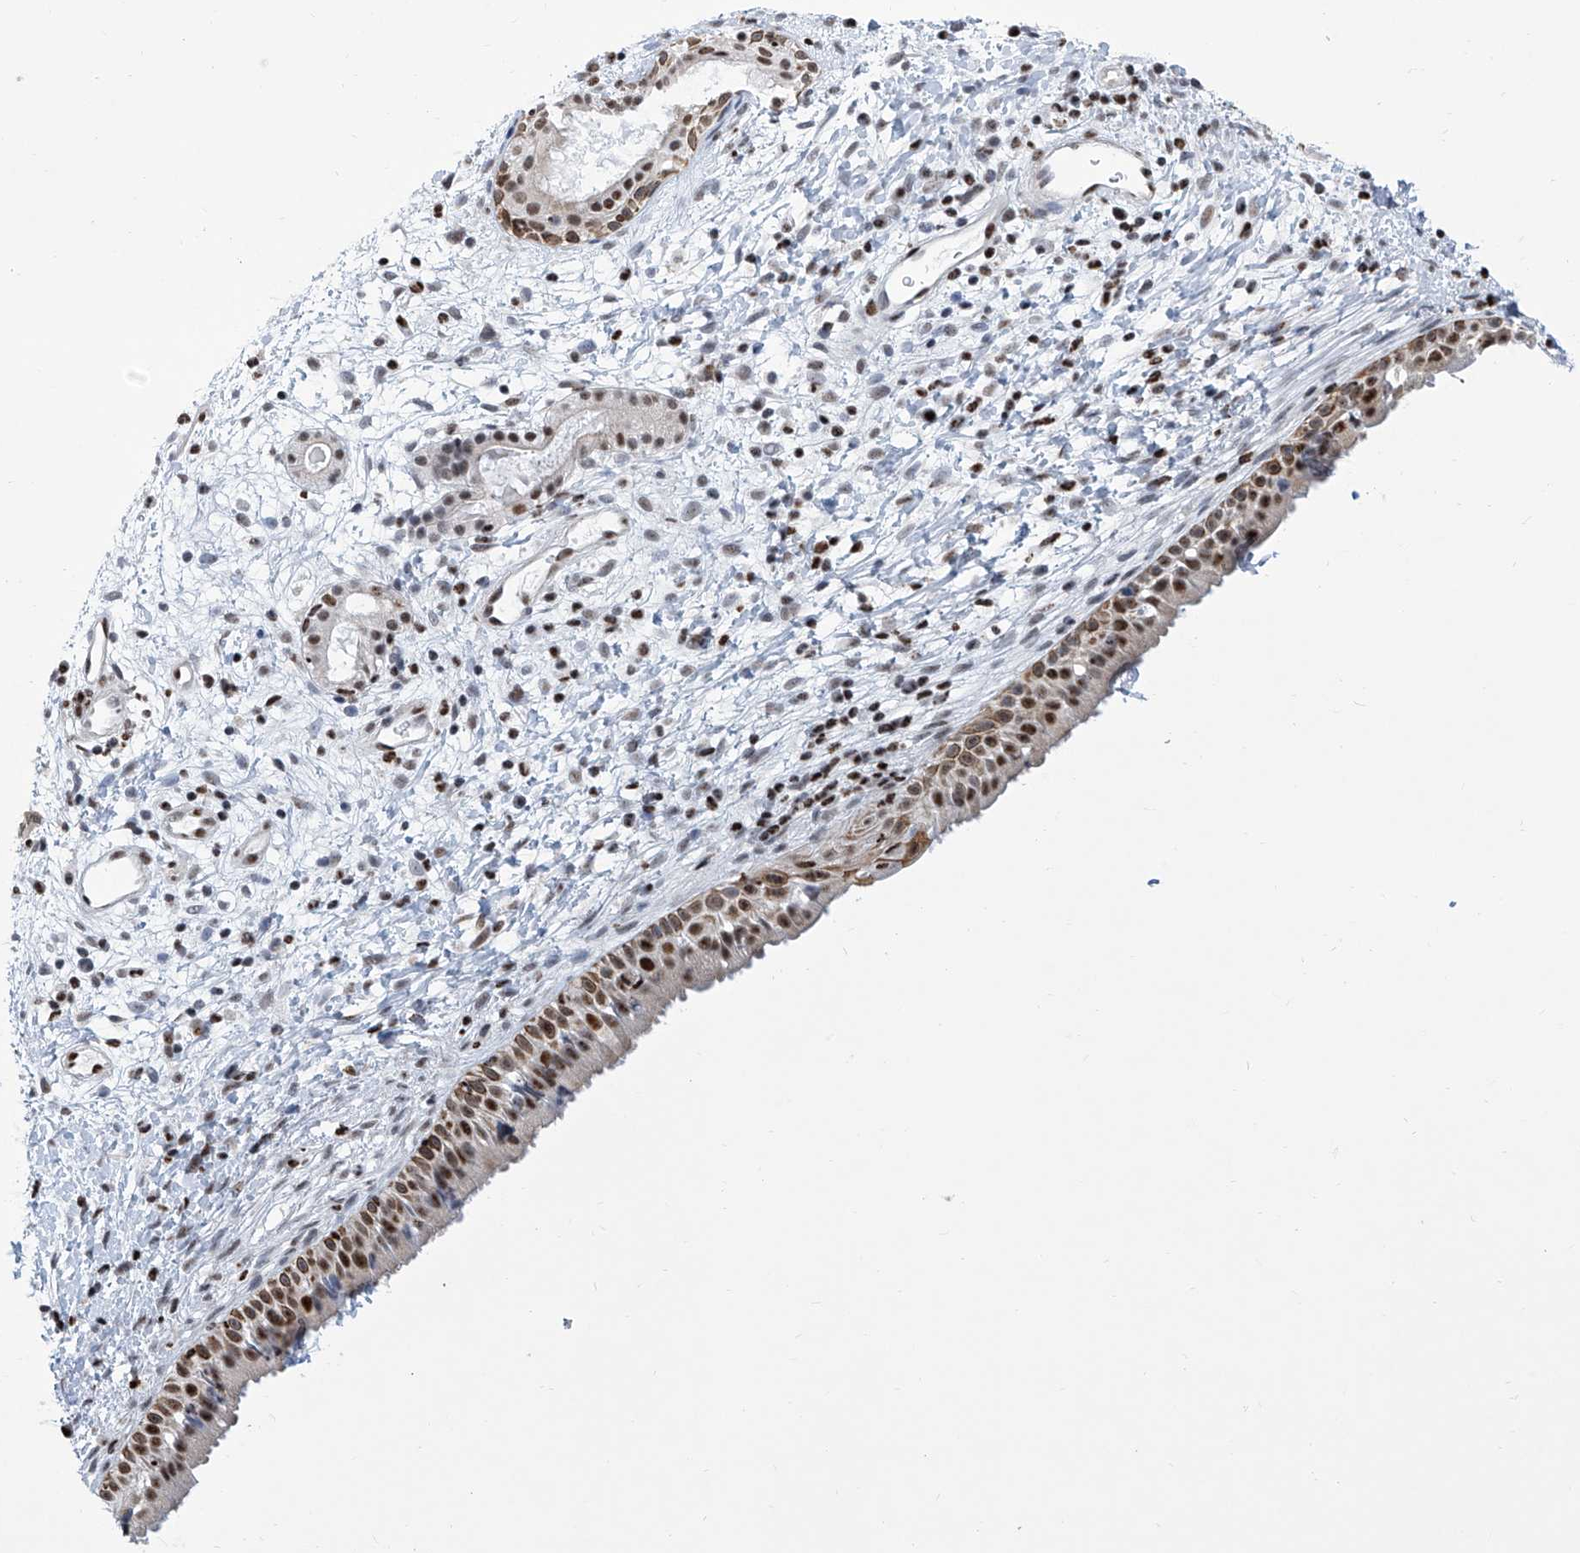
{"staining": {"intensity": "strong", "quantity": "25%-75%", "location": "nuclear"}, "tissue": "nasopharynx", "cell_type": "Respiratory epithelial cells", "image_type": "normal", "snomed": [{"axis": "morphology", "description": "Normal tissue, NOS"}, {"axis": "topography", "description": "Nasopharynx"}], "caption": "IHC of benign nasopharynx demonstrates high levels of strong nuclear positivity in about 25%-75% of respiratory epithelial cells. (Brightfield microscopy of DAB IHC at high magnification).", "gene": "SREBF2", "patient": {"sex": "male", "age": 22}}